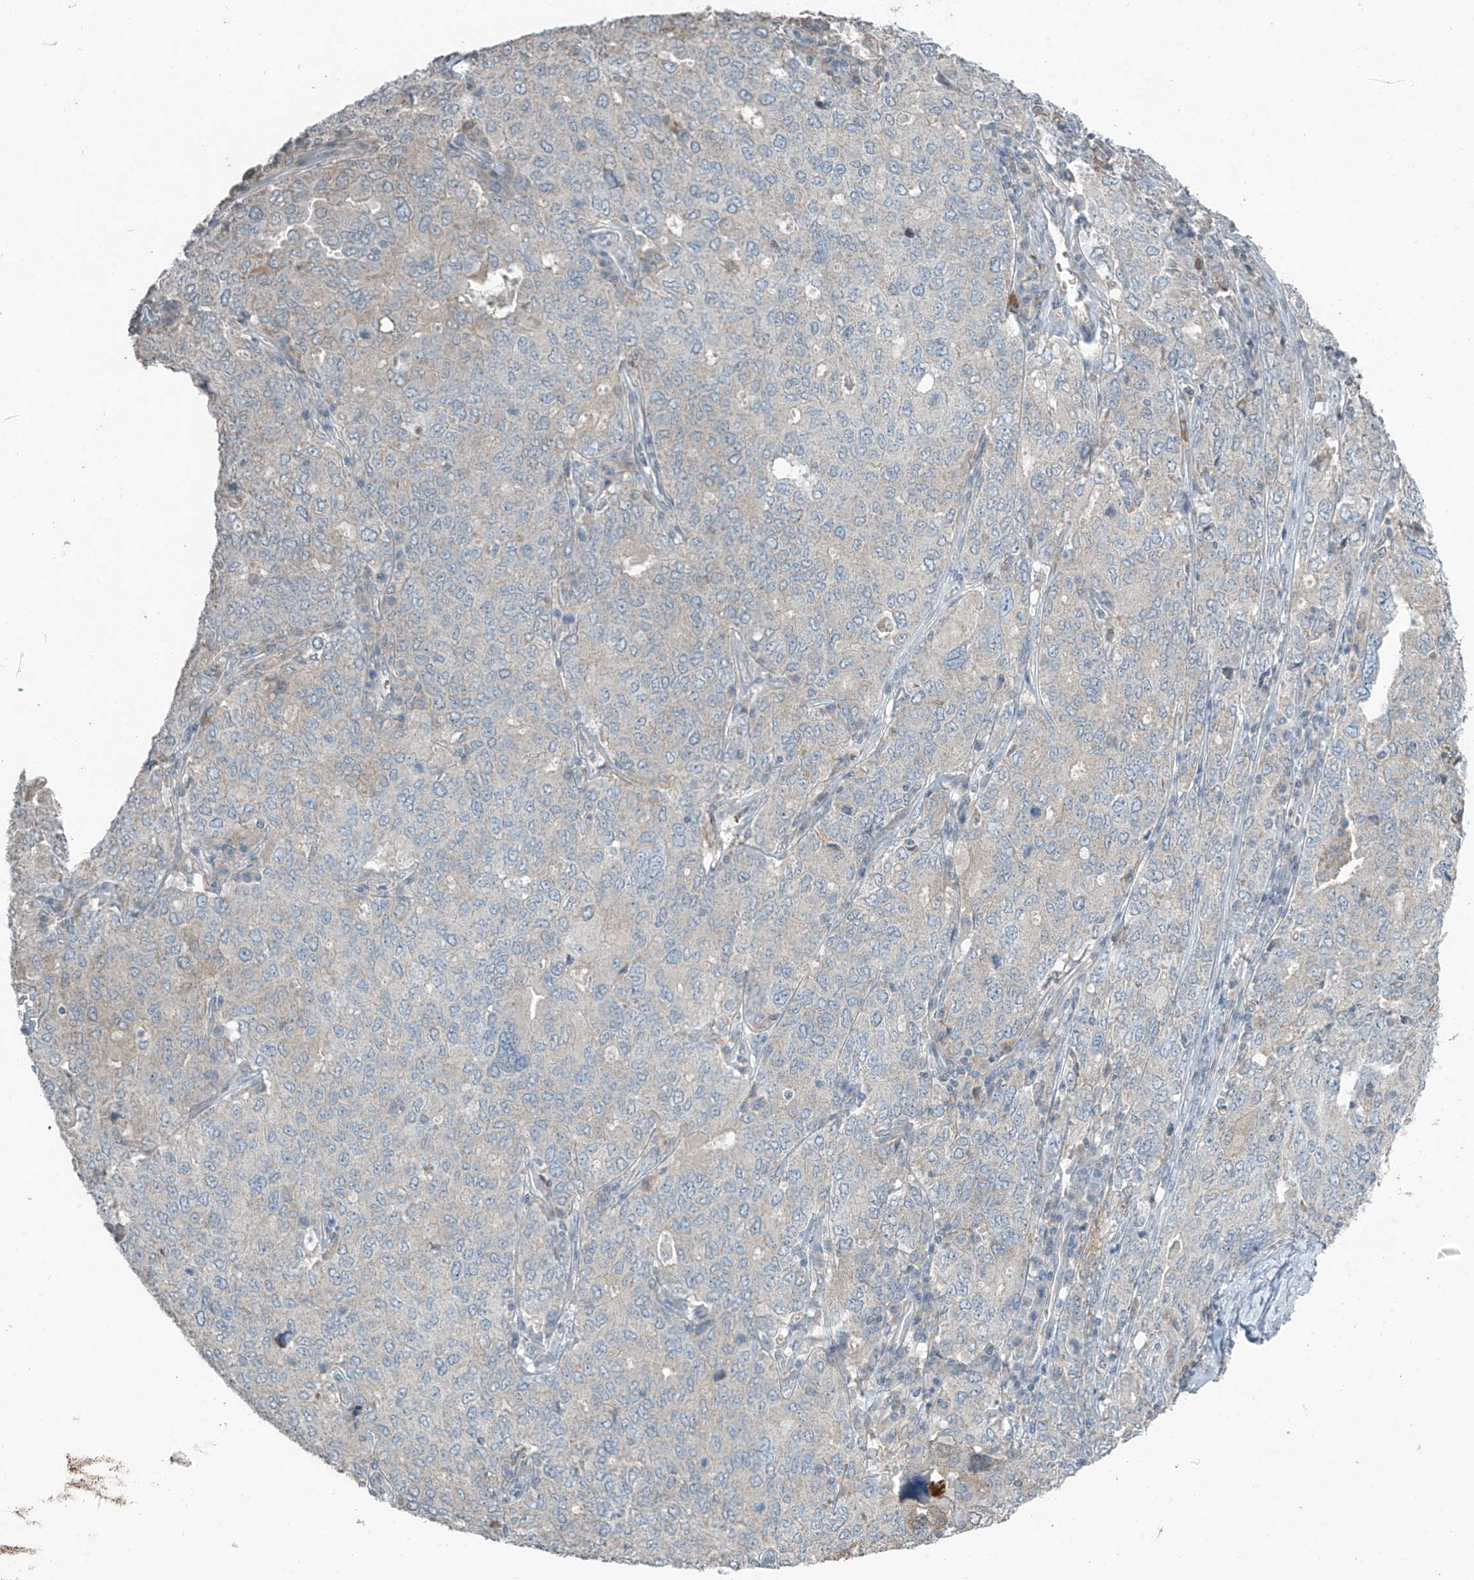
{"staining": {"intensity": "negative", "quantity": "none", "location": "none"}, "tissue": "ovarian cancer", "cell_type": "Tumor cells", "image_type": "cancer", "snomed": [{"axis": "morphology", "description": "Carcinoma, endometroid"}, {"axis": "topography", "description": "Ovary"}], "caption": "Histopathology image shows no significant protein positivity in tumor cells of endometroid carcinoma (ovarian).", "gene": "HOXA11", "patient": {"sex": "female", "age": 62}}